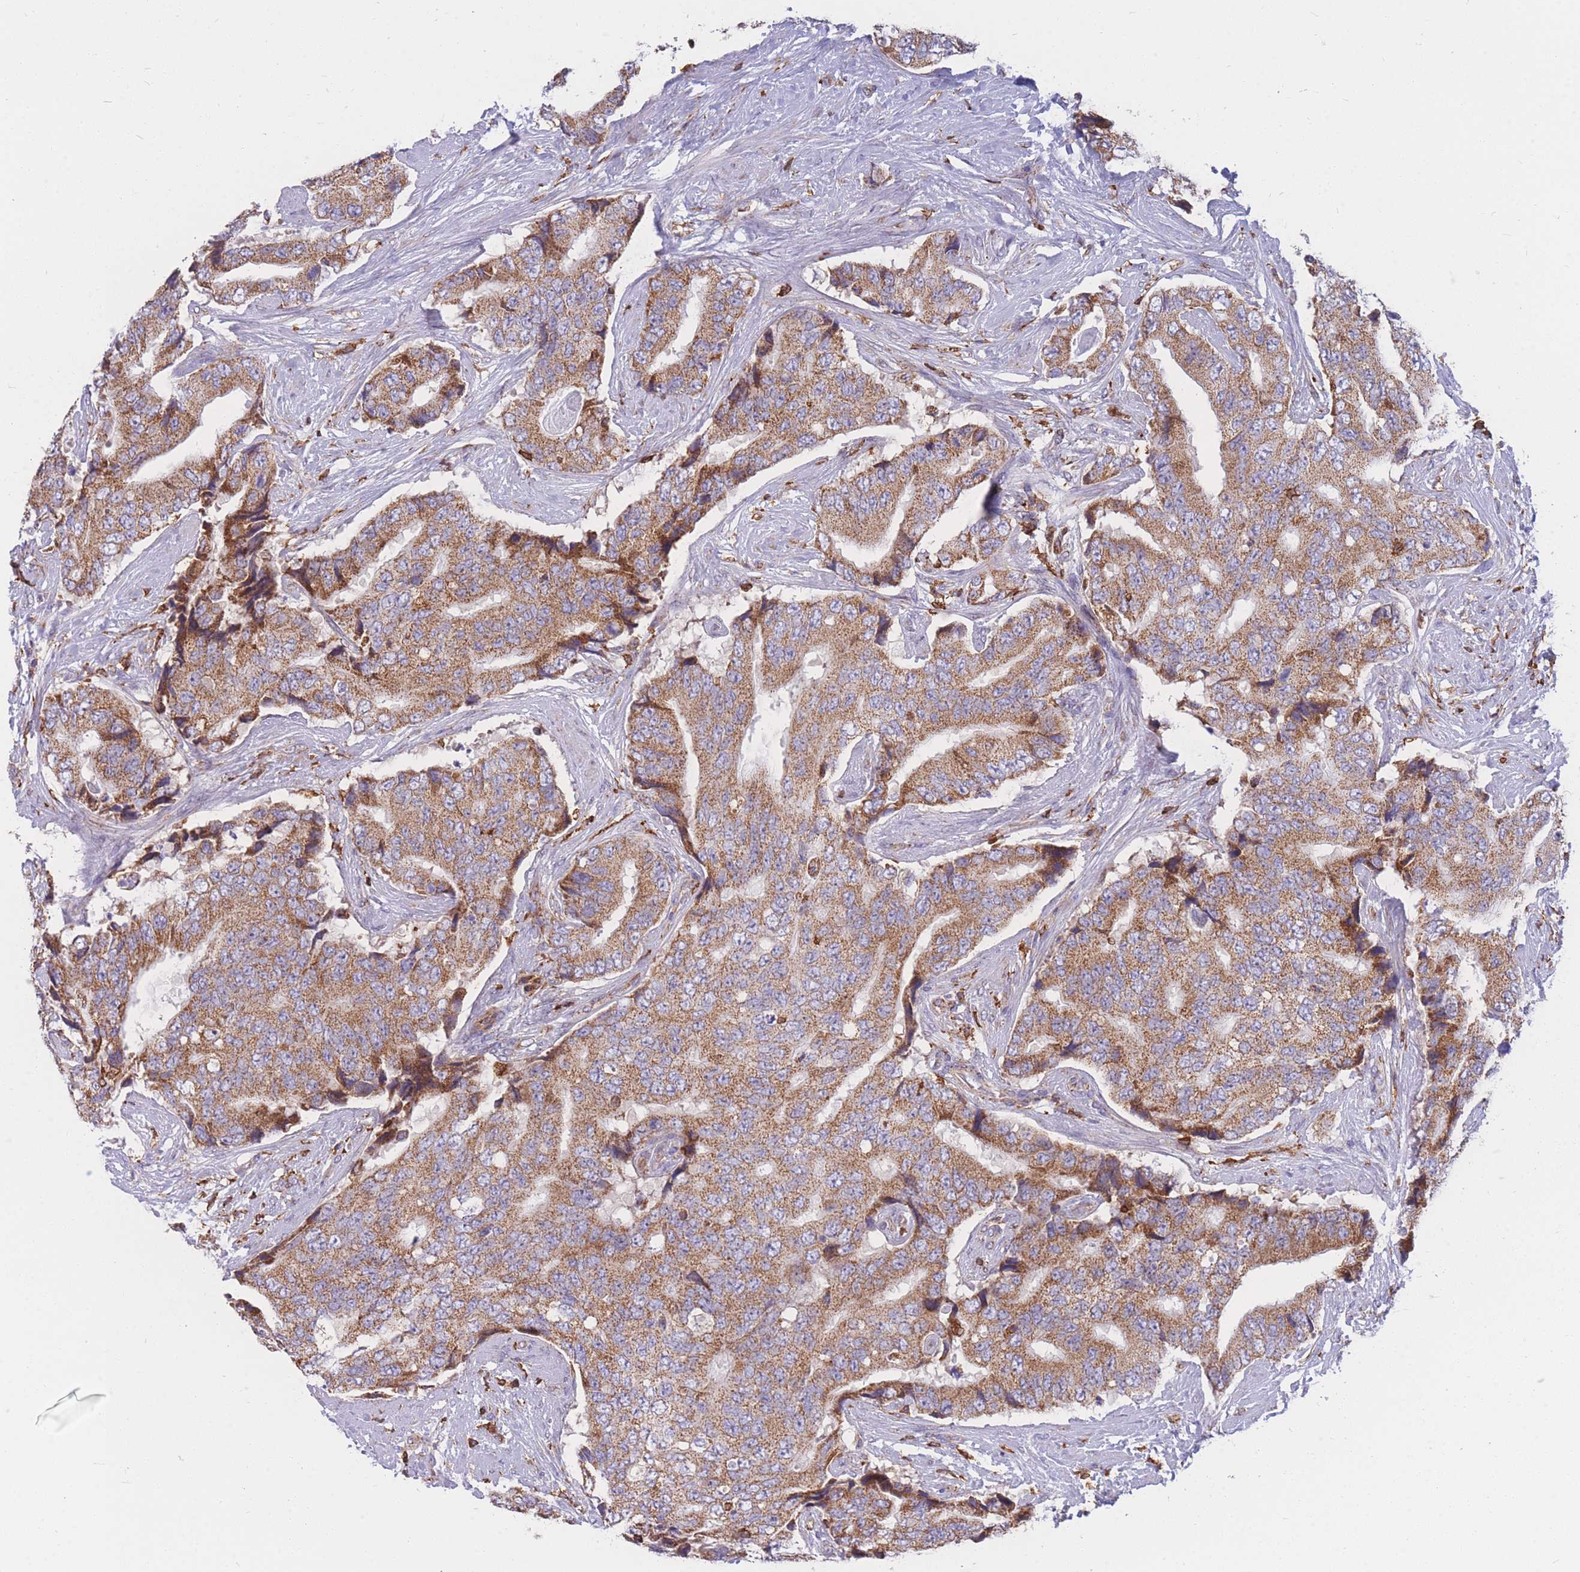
{"staining": {"intensity": "moderate", "quantity": ">75%", "location": "cytoplasmic/membranous"}, "tissue": "prostate cancer", "cell_type": "Tumor cells", "image_type": "cancer", "snomed": [{"axis": "morphology", "description": "Adenocarcinoma, High grade"}, {"axis": "topography", "description": "Prostate"}], "caption": "An immunohistochemistry (IHC) micrograph of tumor tissue is shown. Protein staining in brown highlights moderate cytoplasmic/membranous positivity in prostate cancer within tumor cells. (Brightfield microscopy of DAB IHC at high magnification).", "gene": "MRPL54", "patient": {"sex": "male", "age": 70}}